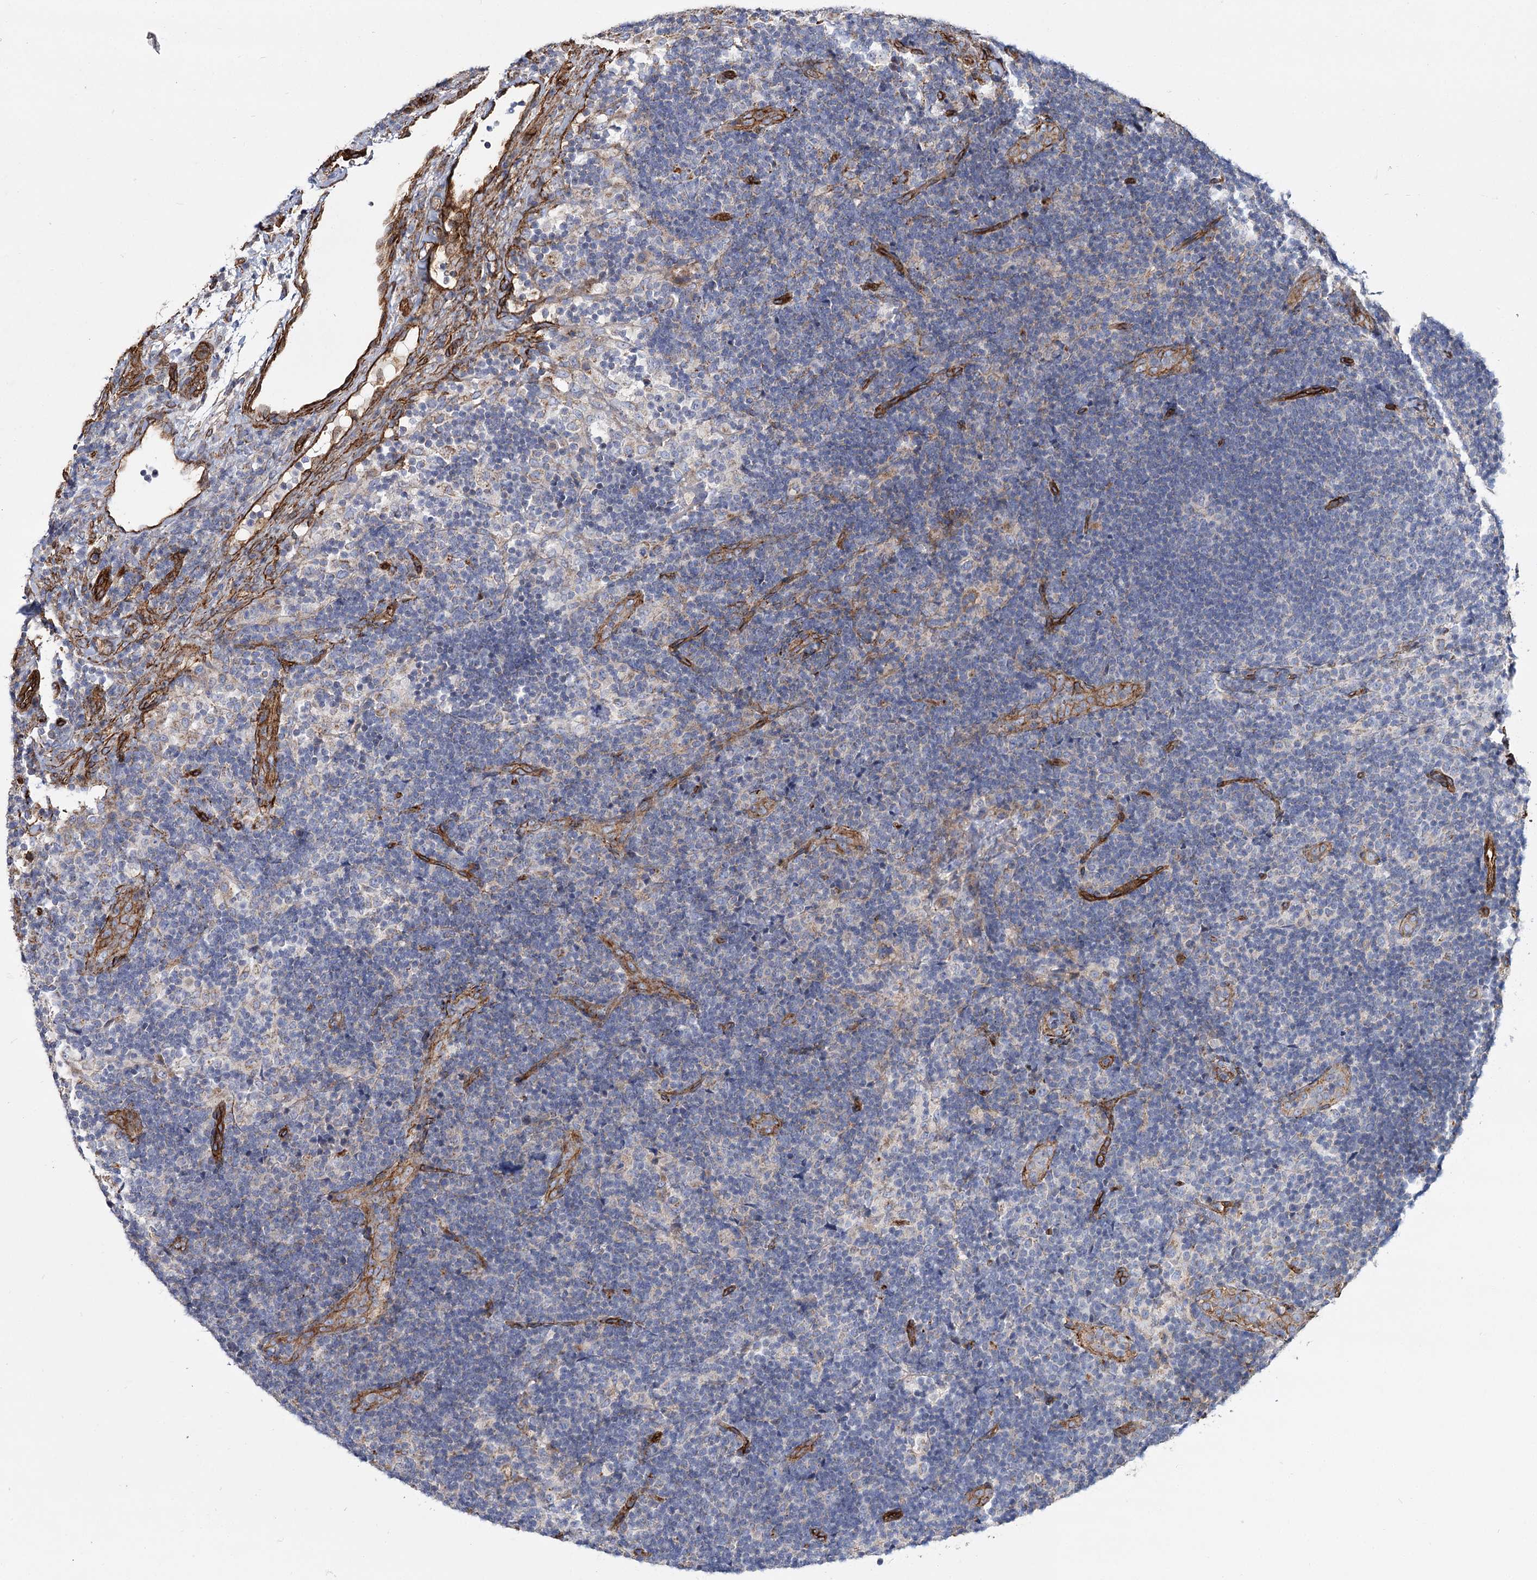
{"staining": {"intensity": "negative", "quantity": "none", "location": "none"}, "tissue": "lymph node", "cell_type": "Germinal center cells", "image_type": "normal", "snomed": [{"axis": "morphology", "description": "Normal tissue, NOS"}, {"axis": "topography", "description": "Lymph node"}], "caption": "Histopathology image shows no significant protein expression in germinal center cells of unremarkable lymph node. (Immunohistochemistry, brightfield microscopy, high magnification).", "gene": "TMEM164", "patient": {"sex": "female", "age": 22}}